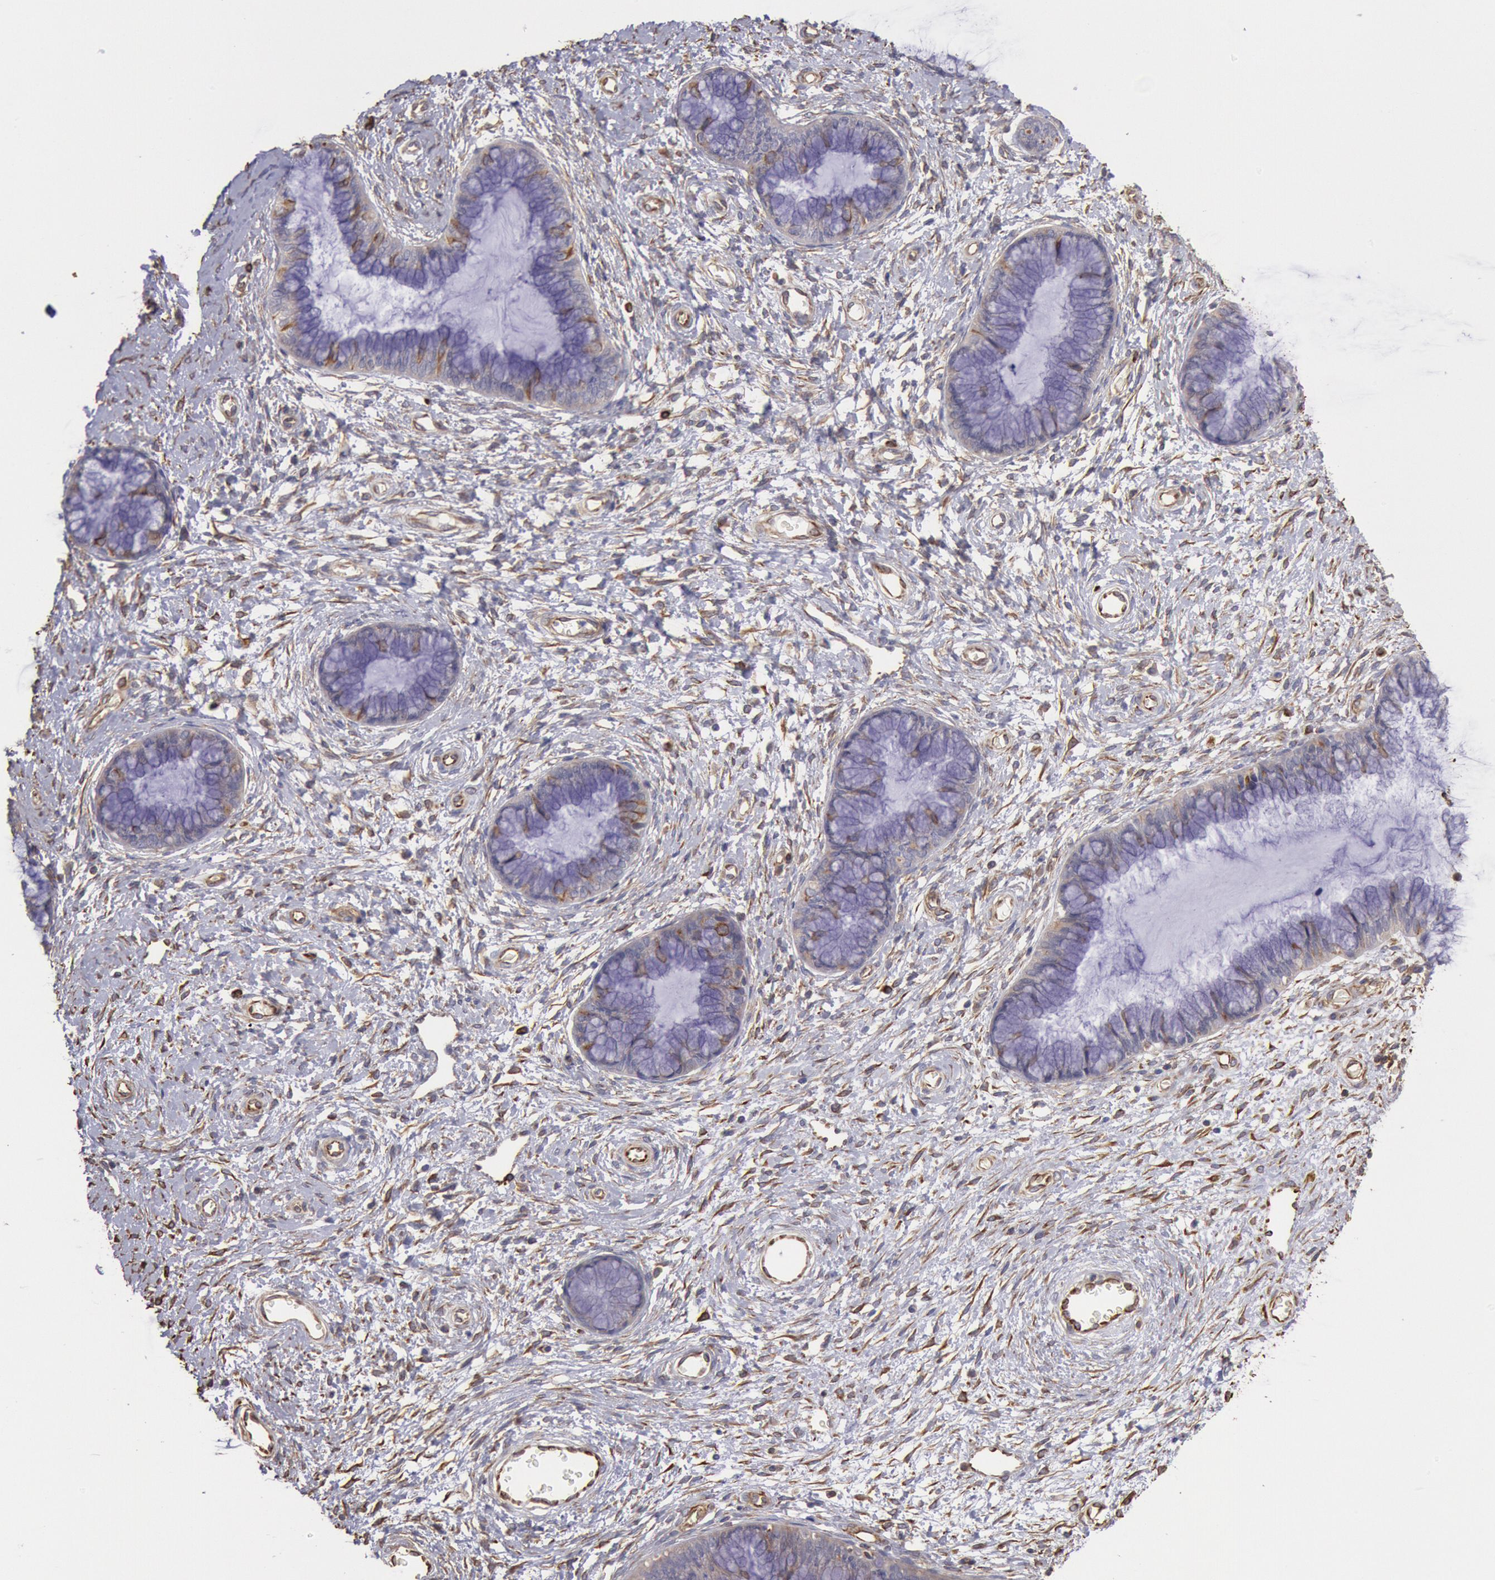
{"staining": {"intensity": "weak", "quantity": "<25%", "location": "cytoplasmic/membranous"}, "tissue": "cervix", "cell_type": "Glandular cells", "image_type": "normal", "snomed": [{"axis": "morphology", "description": "Normal tissue, NOS"}, {"axis": "topography", "description": "Cervix"}], "caption": "Immunohistochemistry micrograph of normal cervix stained for a protein (brown), which exhibits no positivity in glandular cells. The staining was performed using DAB (3,3'-diaminobenzidine) to visualize the protein expression in brown, while the nuclei were stained in blue with hematoxylin (Magnification: 20x).", "gene": "RNF139", "patient": {"sex": "female", "age": 27}}